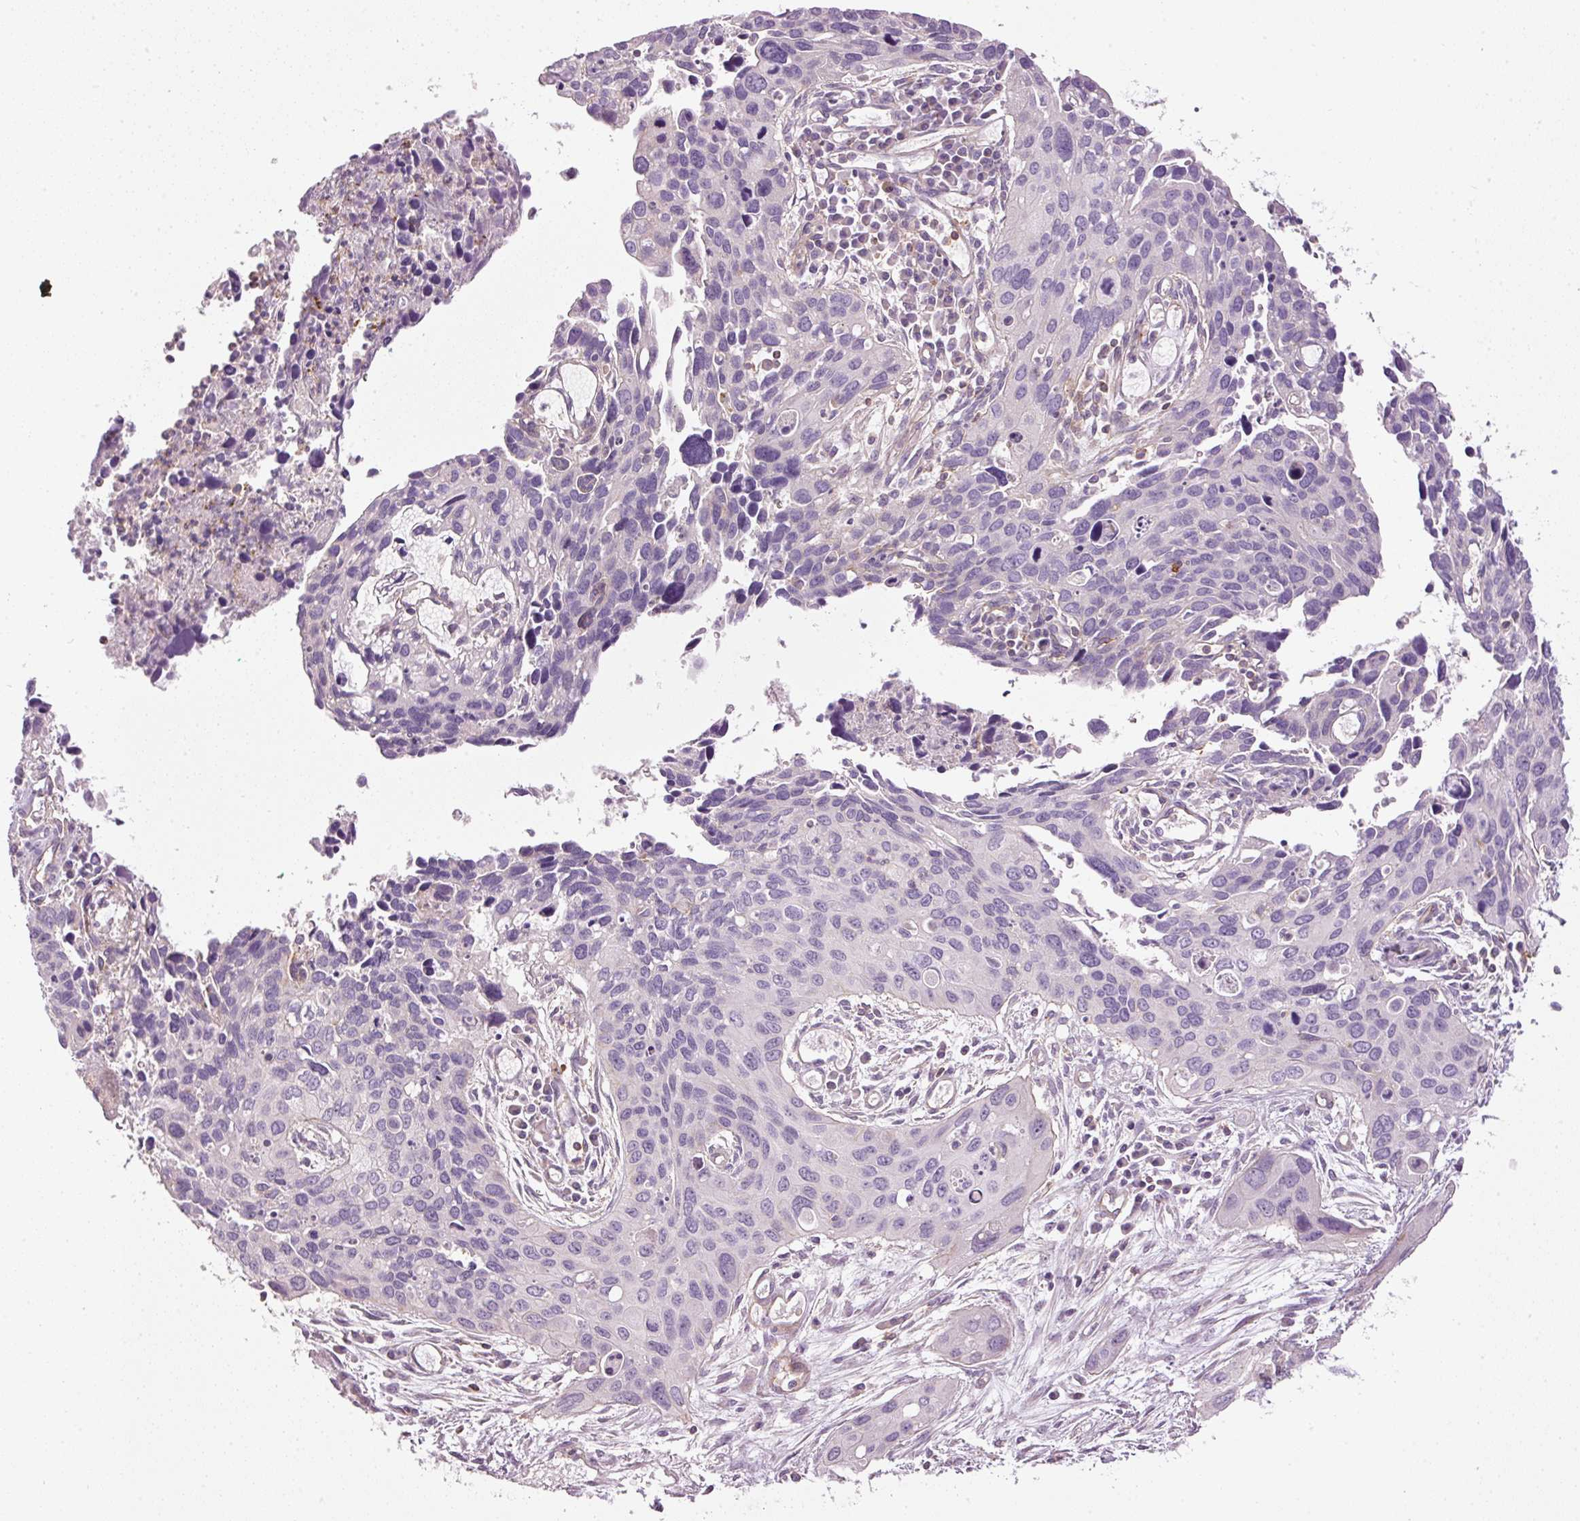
{"staining": {"intensity": "negative", "quantity": "none", "location": "none"}, "tissue": "cervical cancer", "cell_type": "Tumor cells", "image_type": "cancer", "snomed": [{"axis": "morphology", "description": "Squamous cell carcinoma, NOS"}, {"axis": "topography", "description": "Cervix"}], "caption": "Immunohistochemical staining of human cervical cancer exhibits no significant staining in tumor cells.", "gene": "SIPA1", "patient": {"sex": "female", "age": 55}}